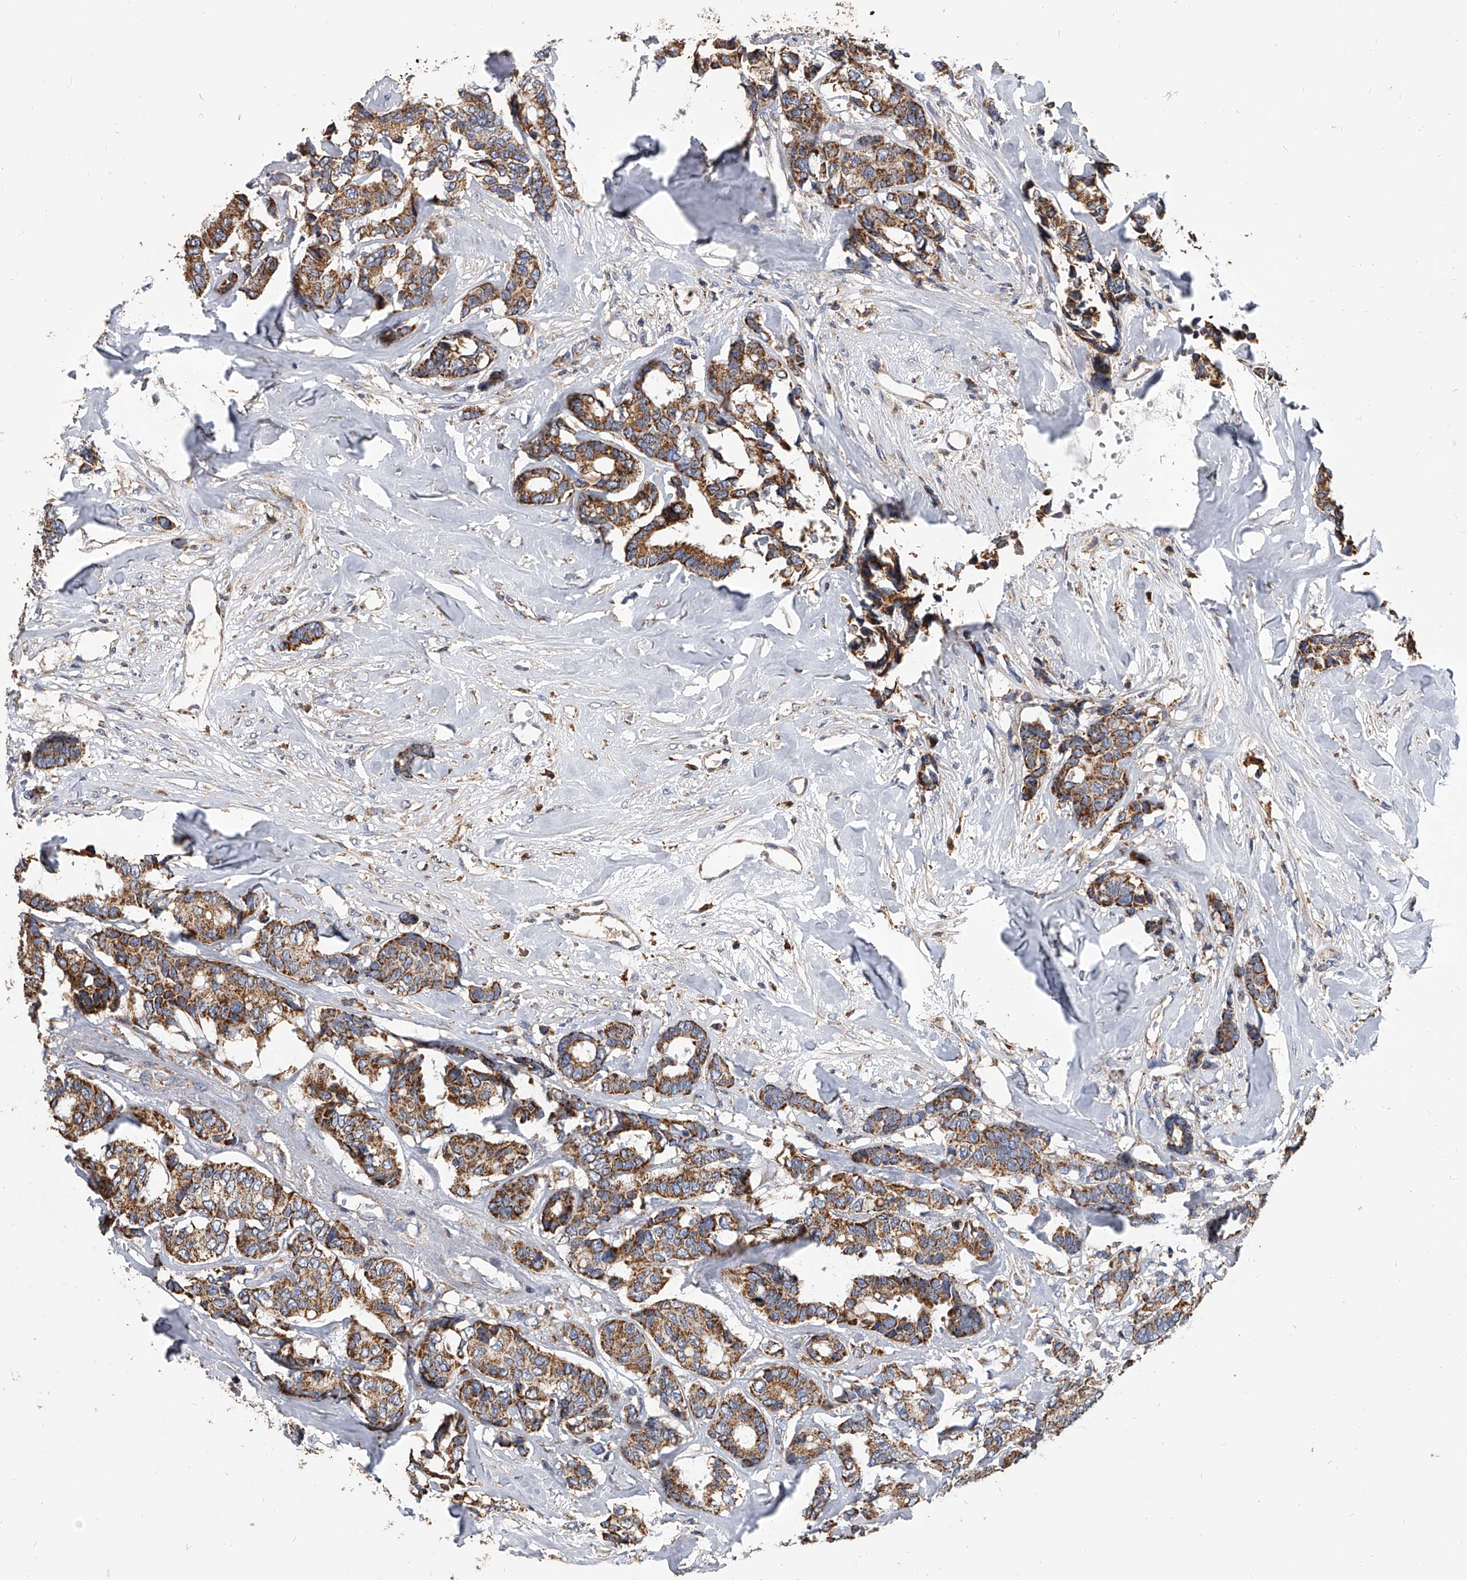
{"staining": {"intensity": "strong", "quantity": ">75%", "location": "cytoplasmic/membranous"}, "tissue": "breast cancer", "cell_type": "Tumor cells", "image_type": "cancer", "snomed": [{"axis": "morphology", "description": "Duct carcinoma"}, {"axis": "topography", "description": "Breast"}], "caption": "Protein analysis of breast cancer (infiltrating ductal carcinoma) tissue reveals strong cytoplasmic/membranous positivity in approximately >75% of tumor cells.", "gene": "MRPL28", "patient": {"sex": "female", "age": 87}}